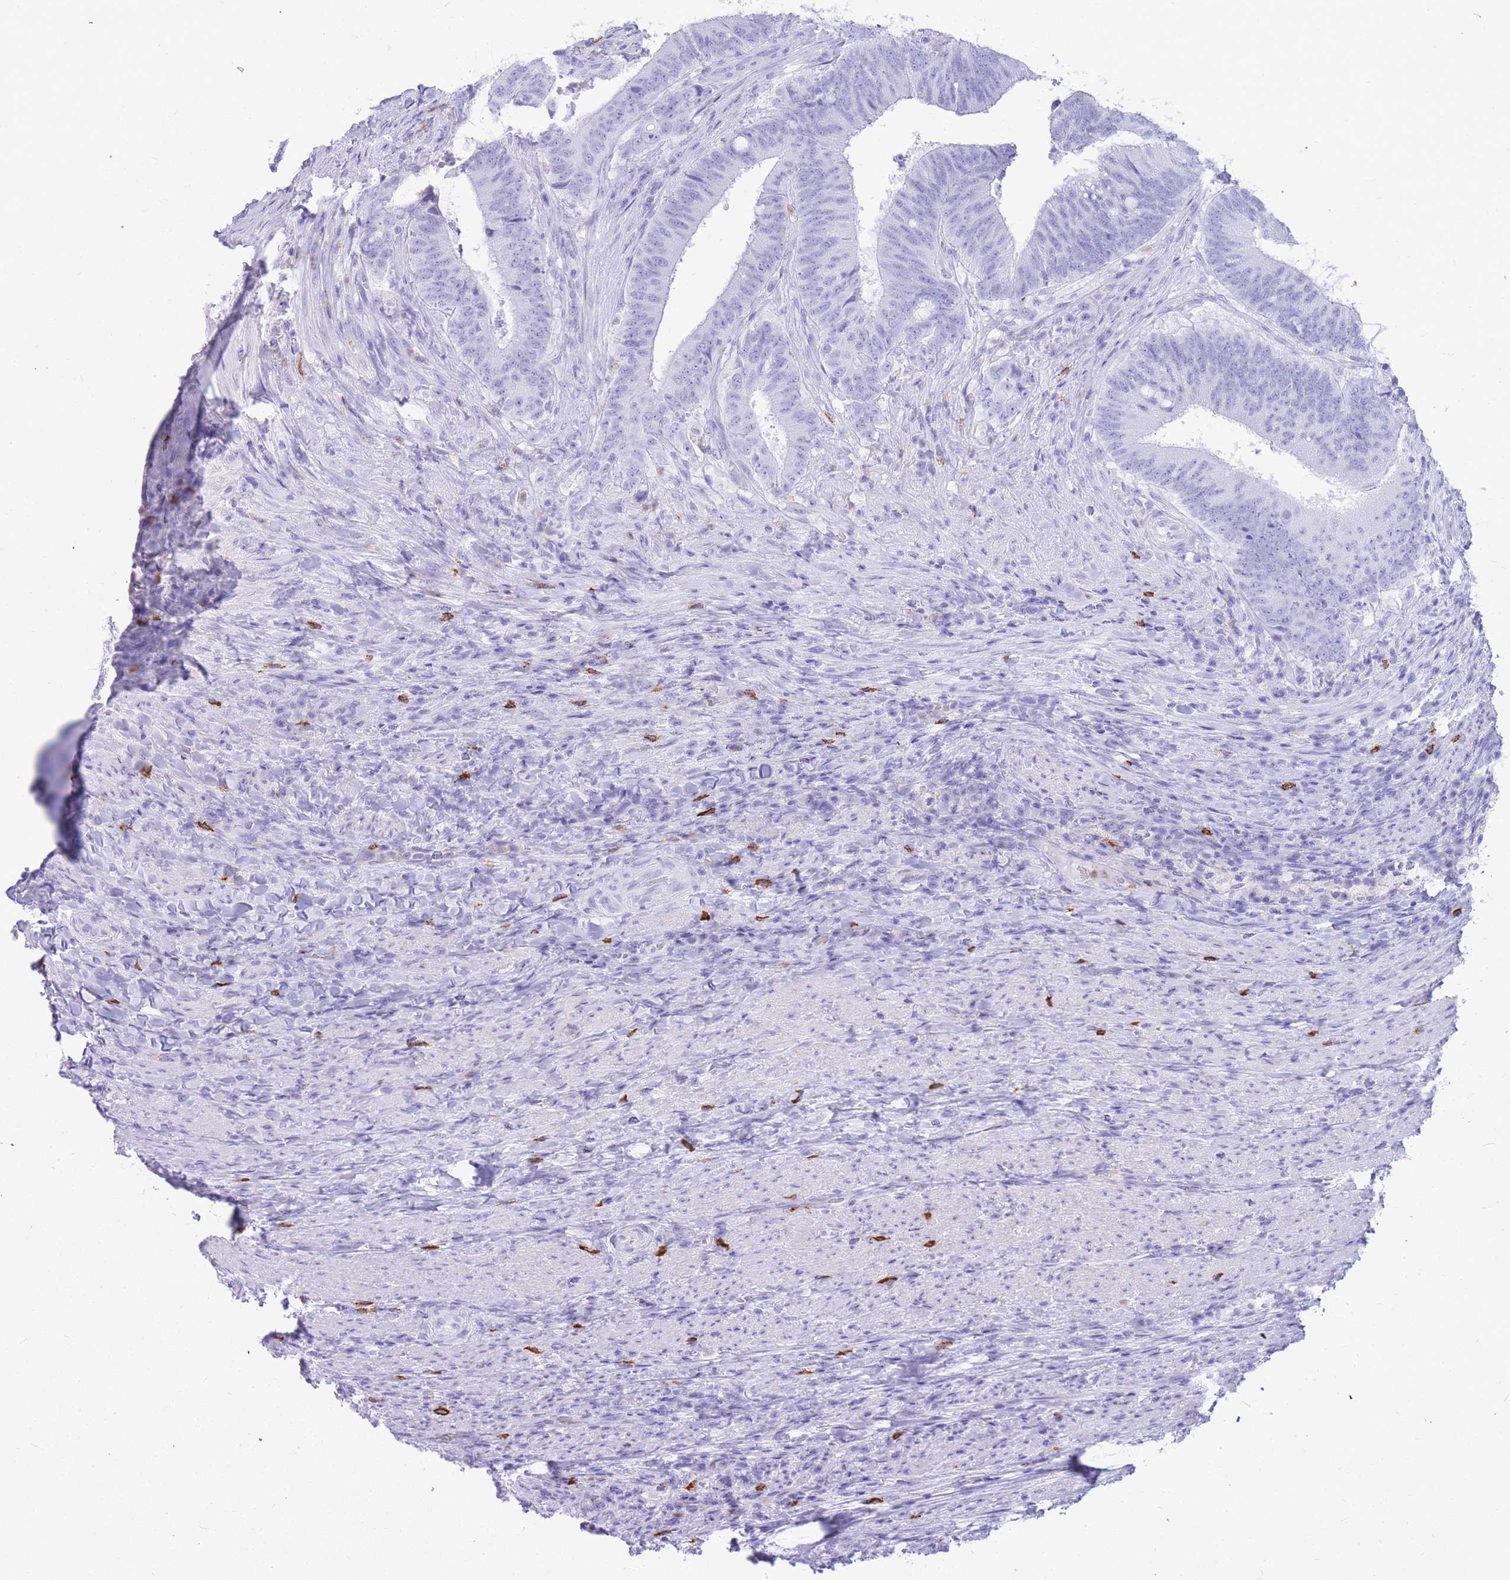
{"staining": {"intensity": "negative", "quantity": "none", "location": "none"}, "tissue": "colorectal cancer", "cell_type": "Tumor cells", "image_type": "cancer", "snomed": [{"axis": "morphology", "description": "Adenocarcinoma, NOS"}, {"axis": "topography", "description": "Colon"}], "caption": "Histopathology image shows no significant protein expression in tumor cells of colorectal cancer. Nuclei are stained in blue.", "gene": "HERC1", "patient": {"sex": "female", "age": 43}}